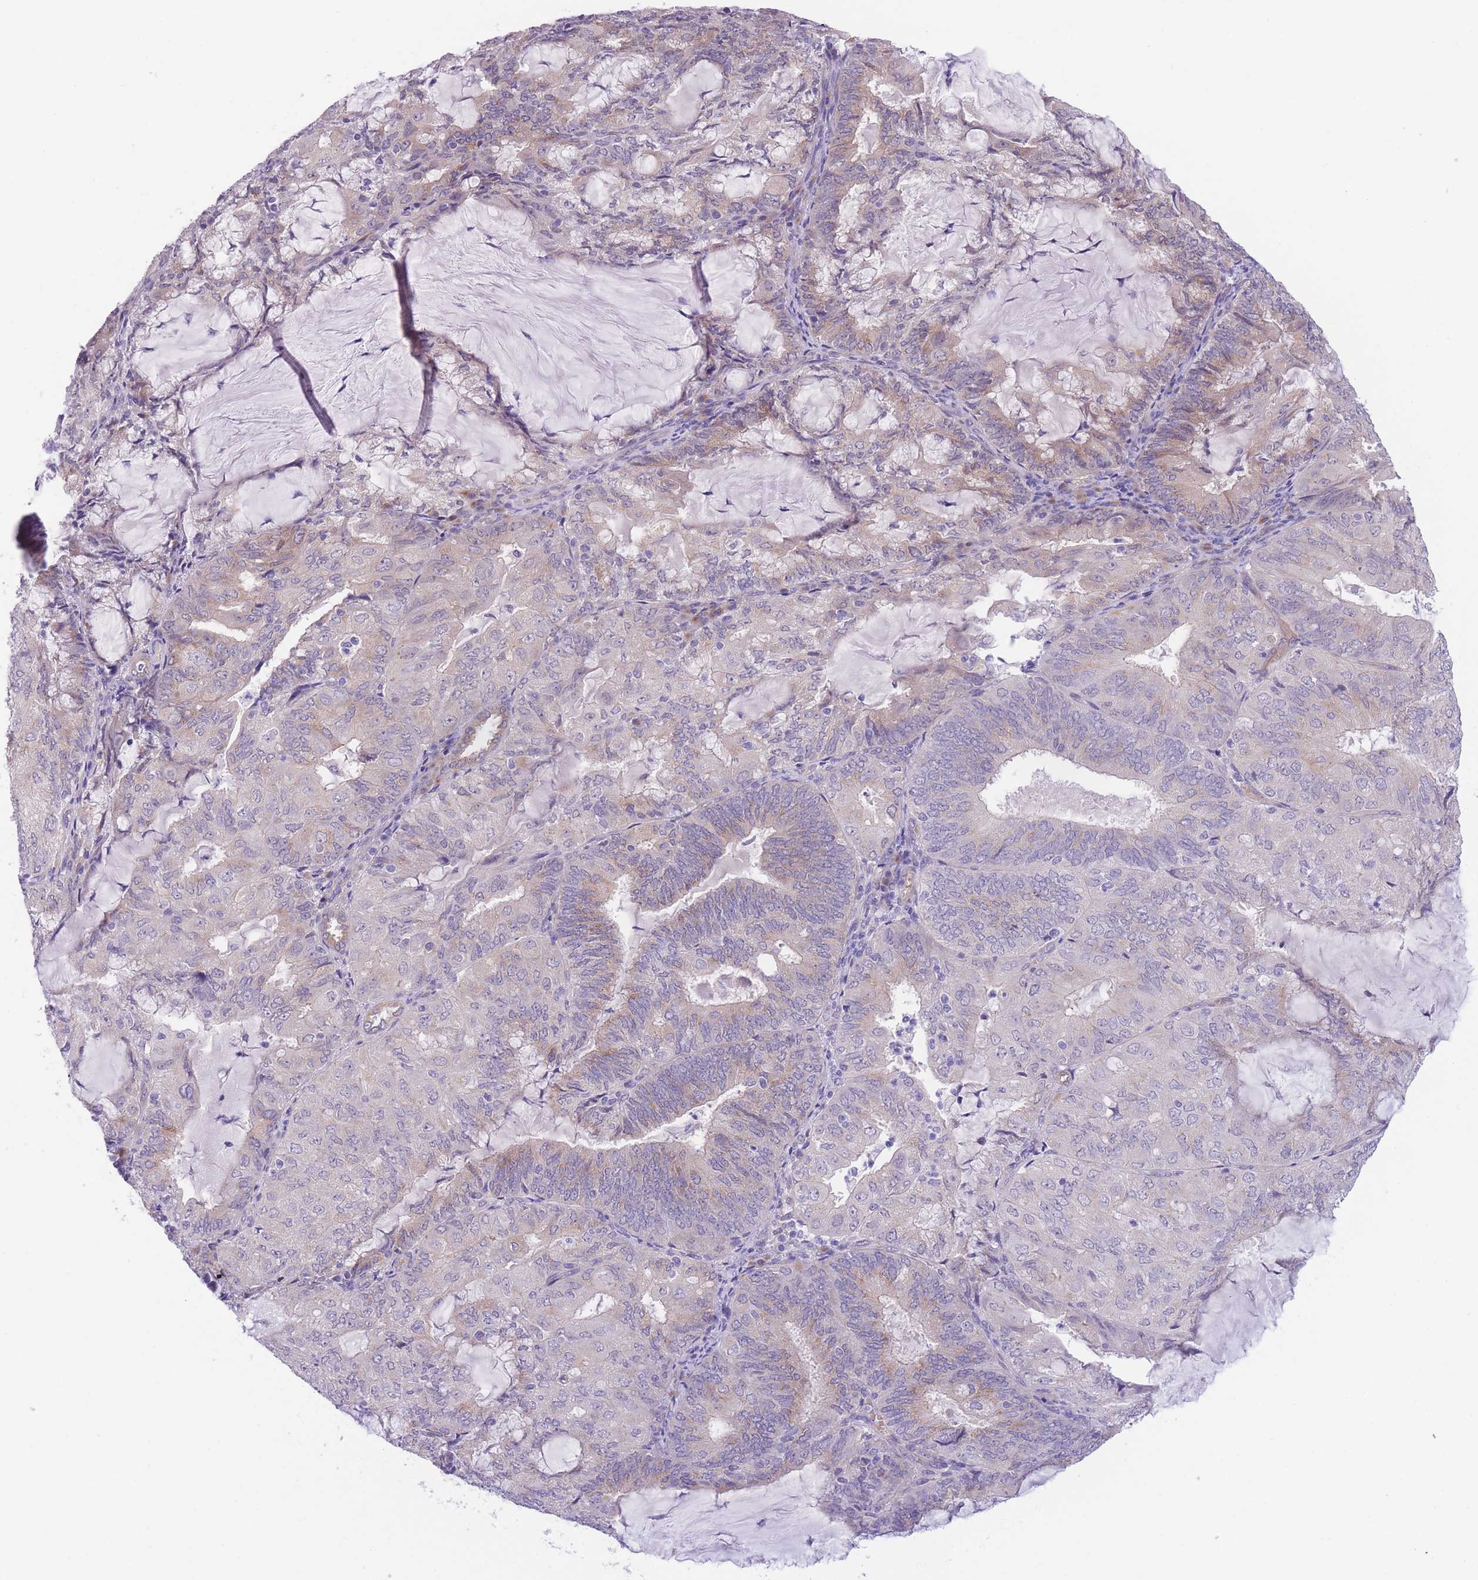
{"staining": {"intensity": "weak", "quantity": "<25%", "location": "cytoplasmic/membranous"}, "tissue": "endometrial cancer", "cell_type": "Tumor cells", "image_type": "cancer", "snomed": [{"axis": "morphology", "description": "Adenocarcinoma, NOS"}, {"axis": "topography", "description": "Endometrium"}], "caption": "IHC of human endometrial adenocarcinoma demonstrates no staining in tumor cells.", "gene": "WWOX", "patient": {"sex": "female", "age": 81}}